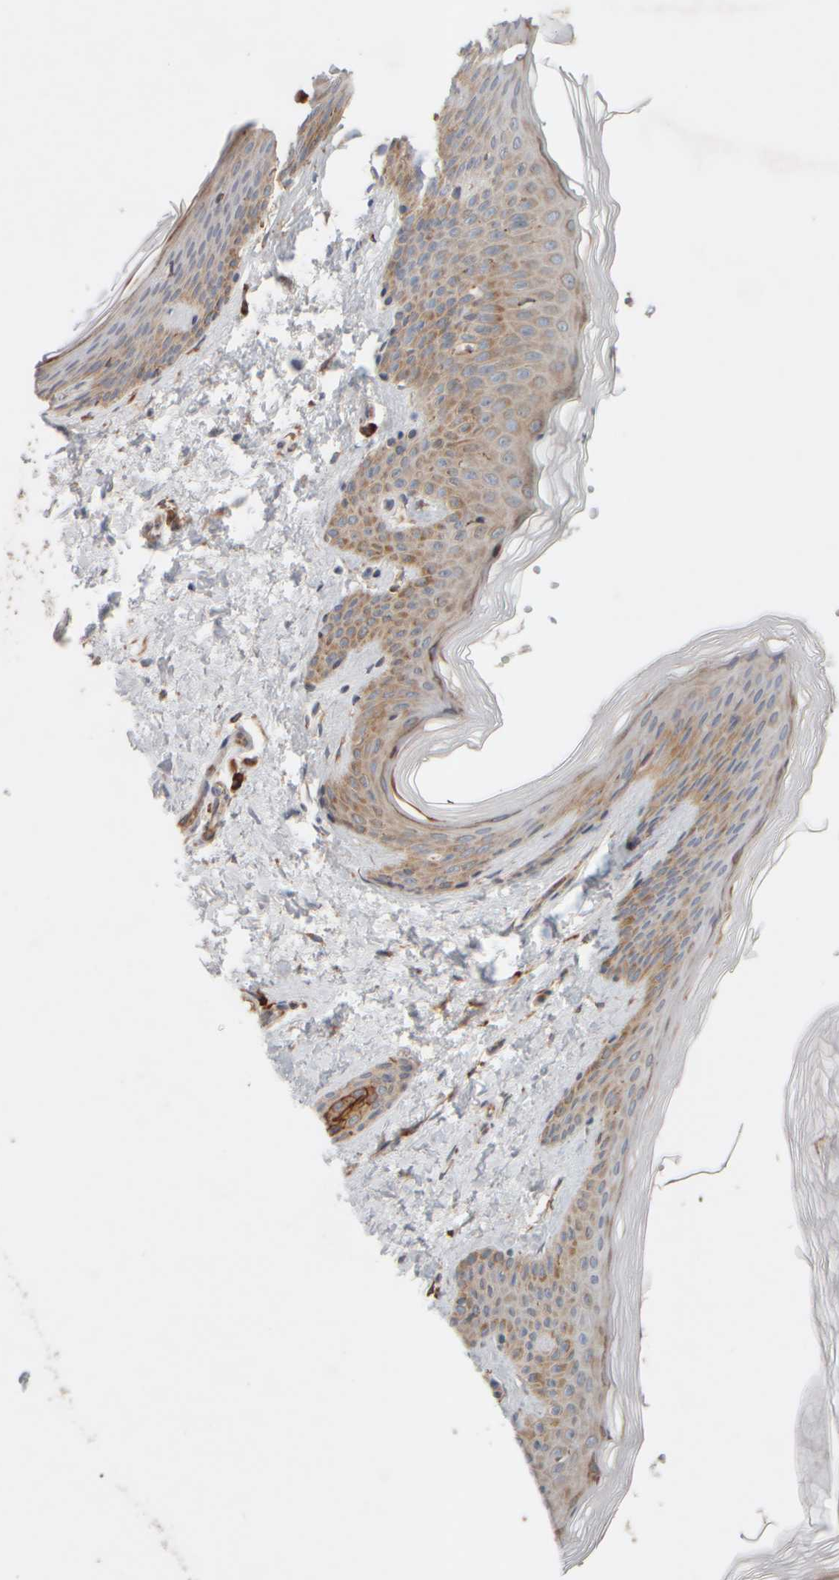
{"staining": {"intensity": "moderate", "quantity": ">75%", "location": "cytoplasmic/membranous"}, "tissue": "skin", "cell_type": "Fibroblasts", "image_type": "normal", "snomed": [{"axis": "morphology", "description": "Normal tissue, NOS"}, {"axis": "morphology", "description": "Neoplasm, benign, NOS"}, {"axis": "topography", "description": "Skin"}, {"axis": "topography", "description": "Soft tissue"}], "caption": "Protein expression analysis of normal human skin reveals moderate cytoplasmic/membranous staining in approximately >75% of fibroblasts.", "gene": "EIF2B3", "patient": {"sex": "male", "age": 26}}